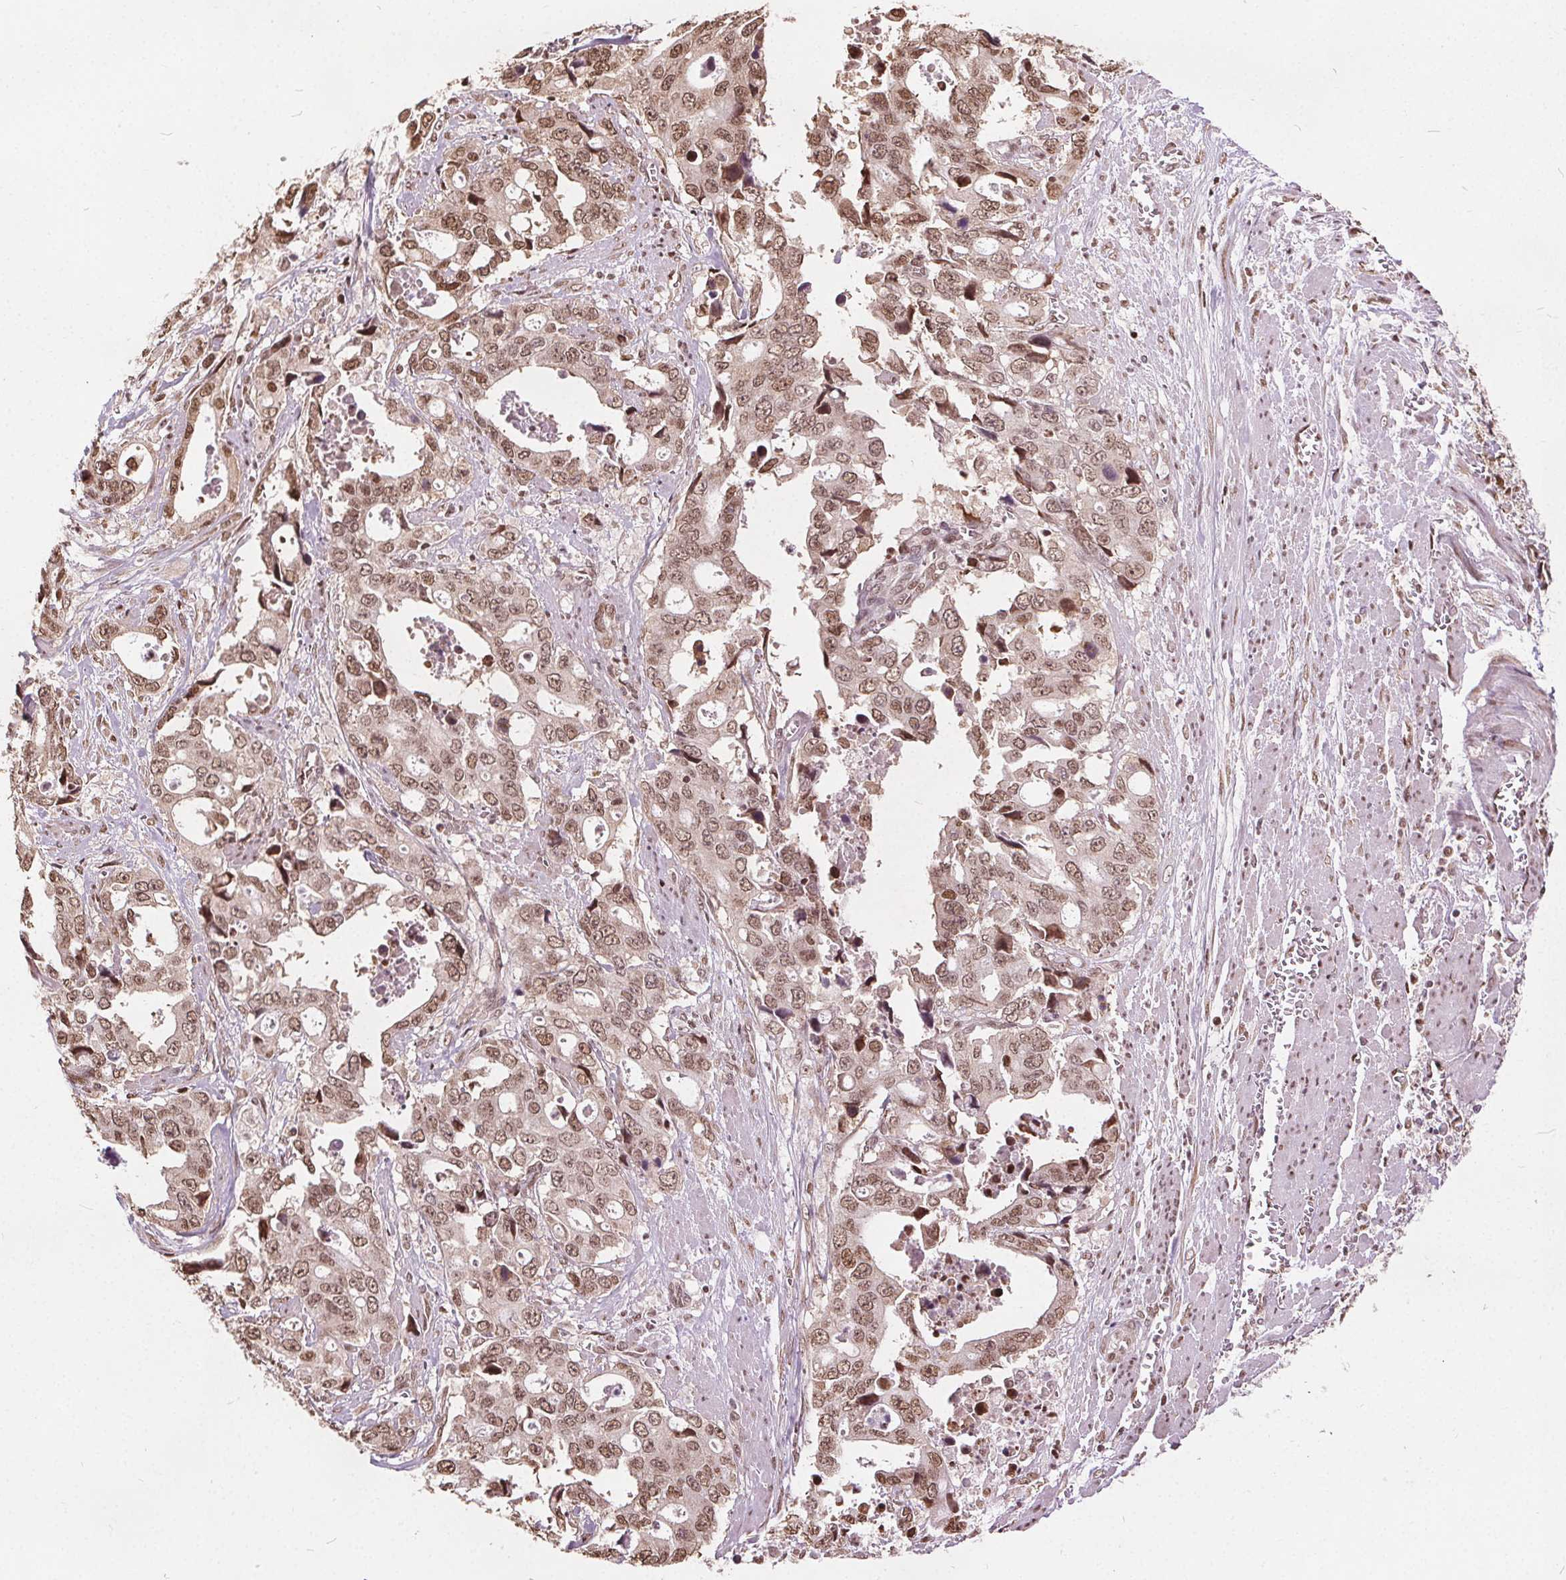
{"staining": {"intensity": "moderate", "quantity": ">75%", "location": "nuclear"}, "tissue": "stomach cancer", "cell_type": "Tumor cells", "image_type": "cancer", "snomed": [{"axis": "morphology", "description": "Adenocarcinoma, NOS"}, {"axis": "topography", "description": "Stomach, upper"}], "caption": "Adenocarcinoma (stomach) tissue demonstrates moderate nuclear expression in approximately >75% of tumor cells", "gene": "ISLR2", "patient": {"sex": "male", "age": 74}}